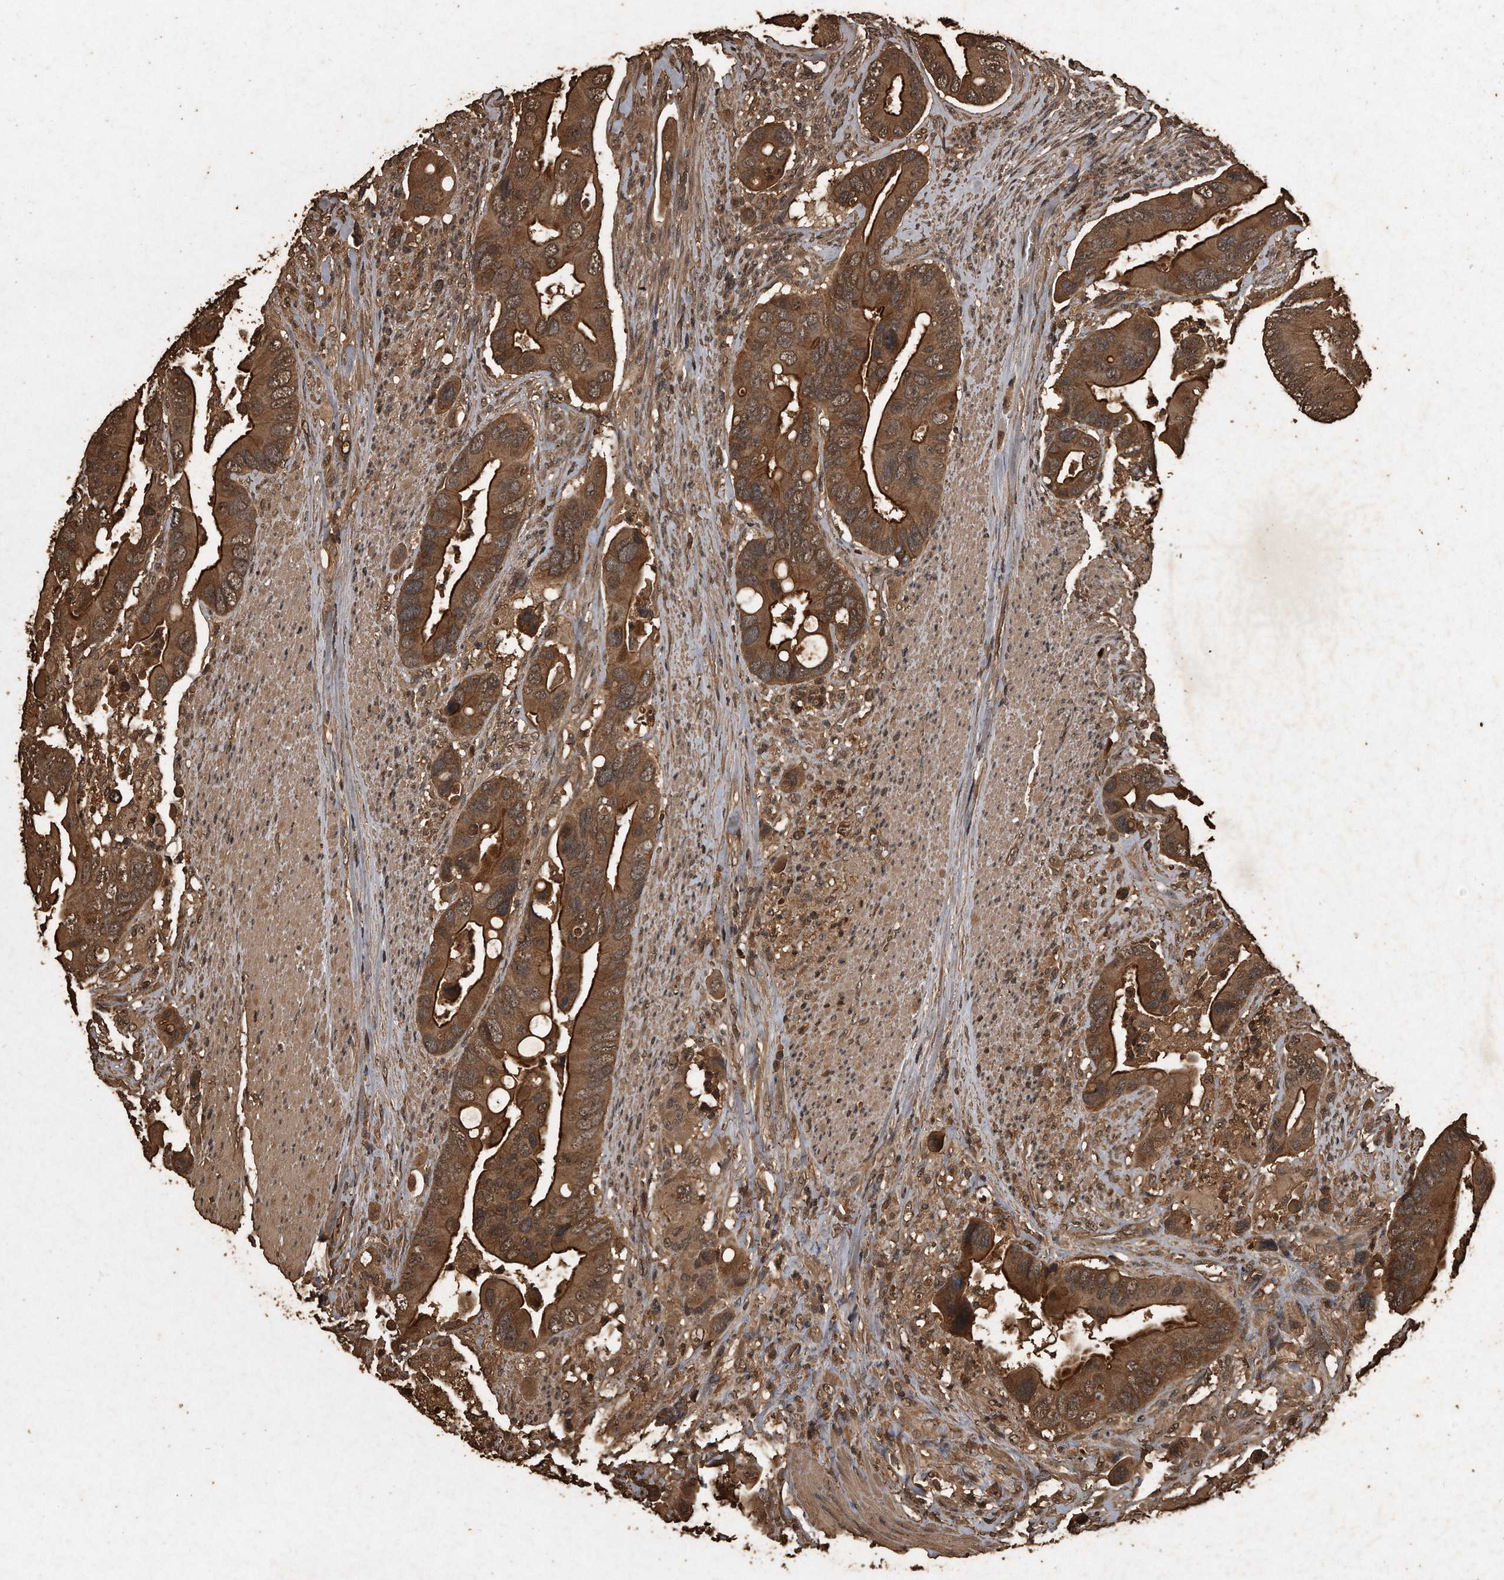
{"staining": {"intensity": "strong", "quantity": ">75%", "location": "cytoplasmic/membranous"}, "tissue": "colorectal cancer", "cell_type": "Tumor cells", "image_type": "cancer", "snomed": [{"axis": "morphology", "description": "Adenocarcinoma, NOS"}, {"axis": "topography", "description": "Rectum"}], "caption": "High-magnification brightfield microscopy of colorectal cancer (adenocarcinoma) stained with DAB (3,3'-diaminobenzidine) (brown) and counterstained with hematoxylin (blue). tumor cells exhibit strong cytoplasmic/membranous expression is seen in about>75% of cells.", "gene": "CFLAR", "patient": {"sex": "female", "age": 57}}